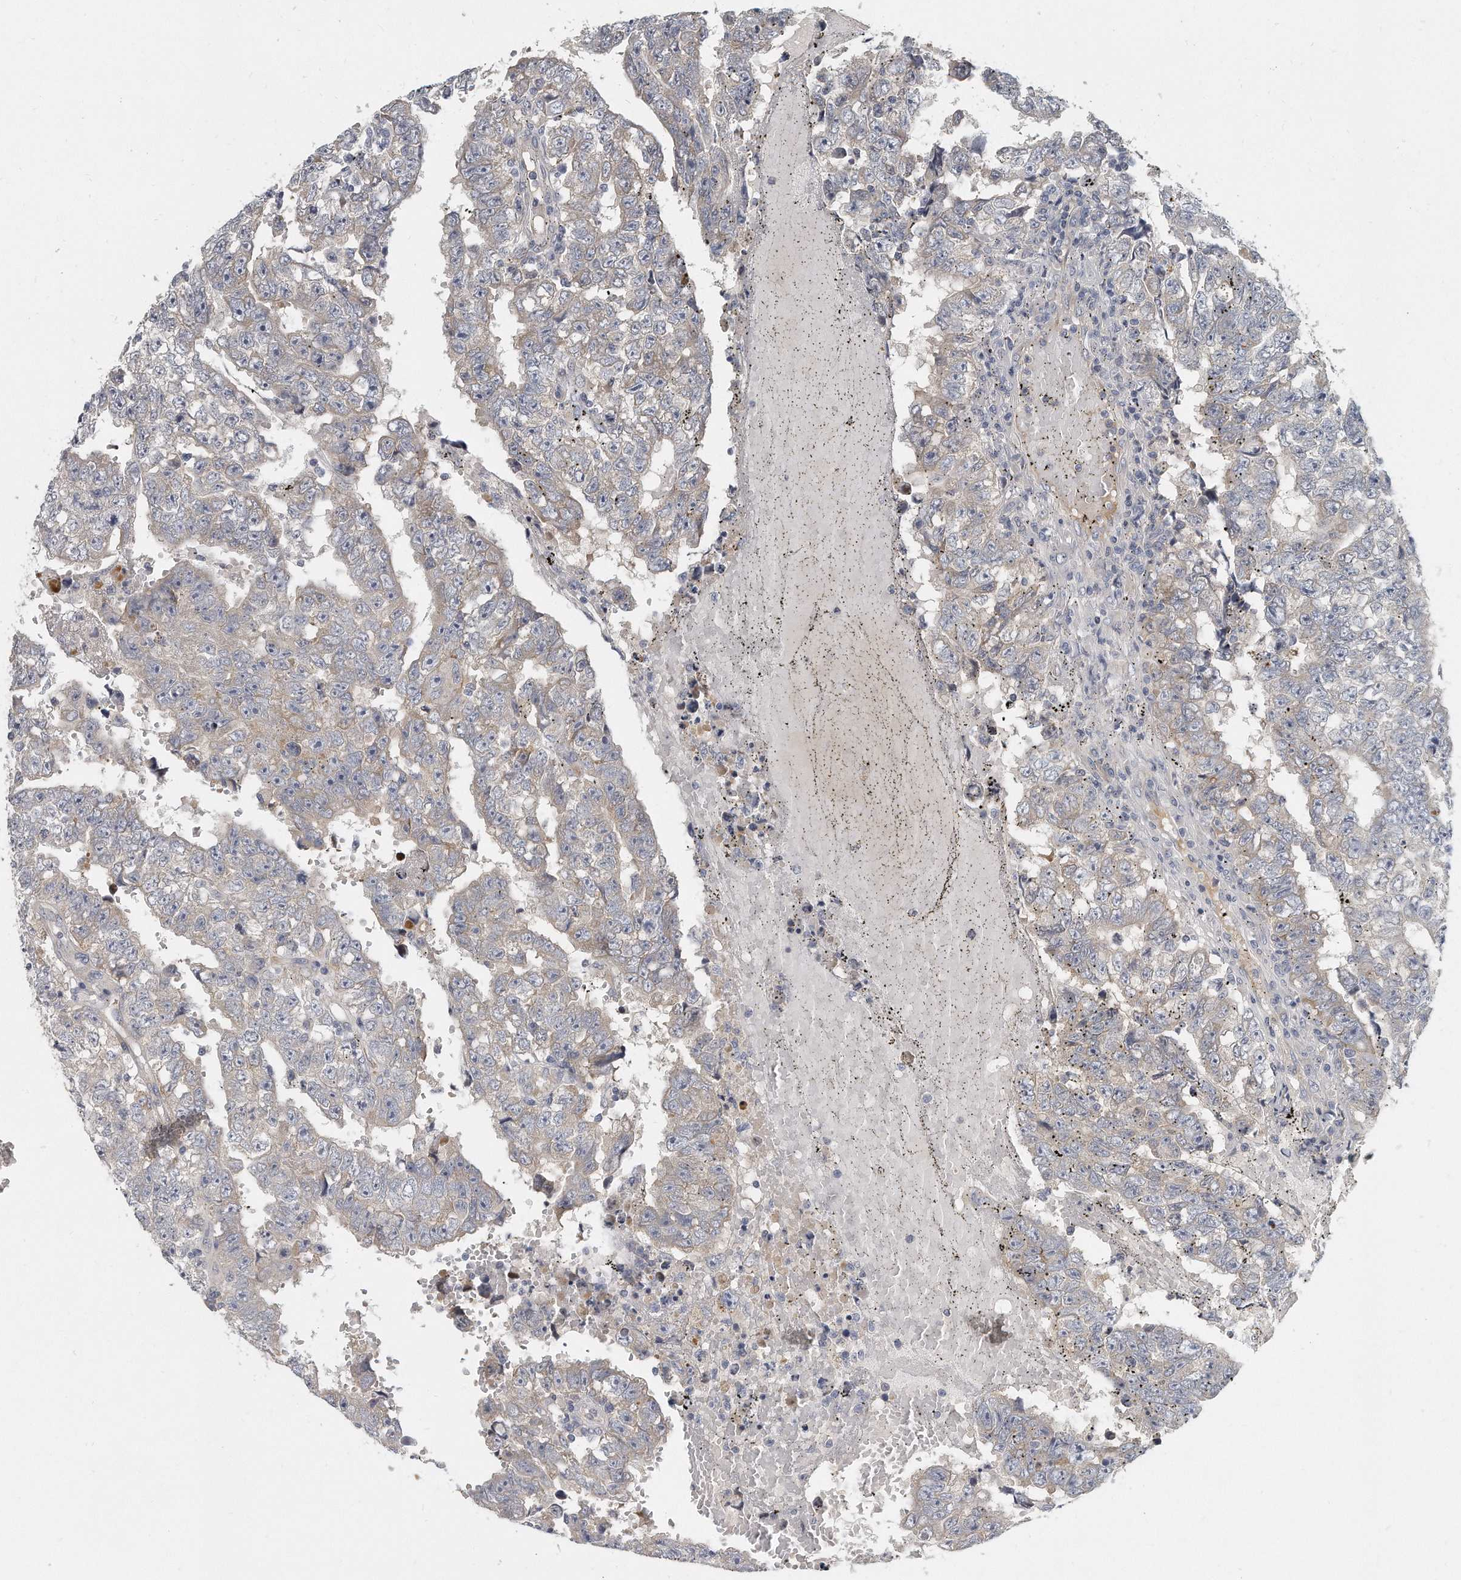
{"staining": {"intensity": "negative", "quantity": "none", "location": "none"}, "tissue": "testis cancer", "cell_type": "Tumor cells", "image_type": "cancer", "snomed": [{"axis": "morphology", "description": "Carcinoma, Embryonal, NOS"}, {"axis": "topography", "description": "Testis"}], "caption": "Tumor cells show no significant protein expression in testis cancer.", "gene": "PLEKHA6", "patient": {"sex": "male", "age": 25}}